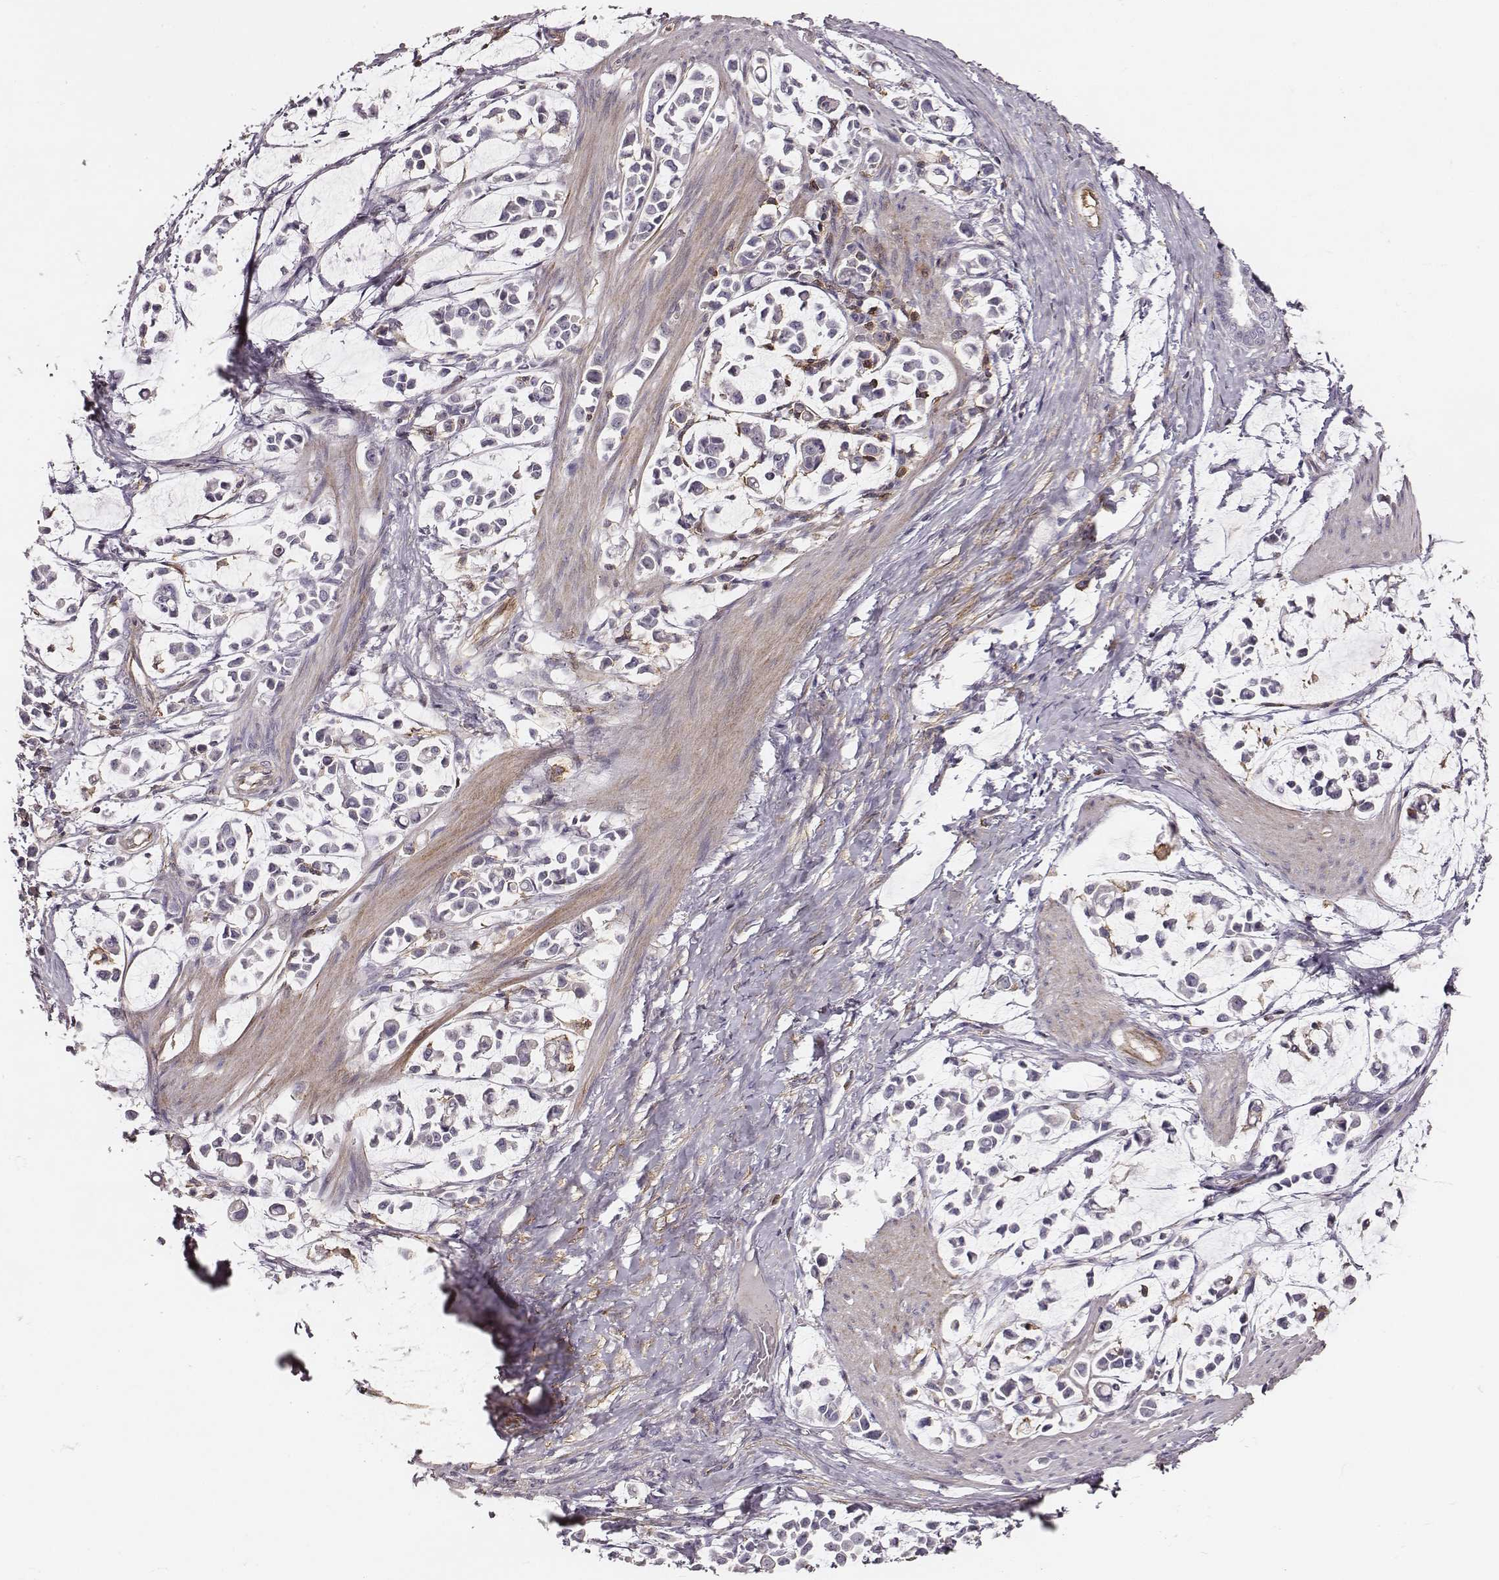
{"staining": {"intensity": "negative", "quantity": "none", "location": "none"}, "tissue": "stomach cancer", "cell_type": "Tumor cells", "image_type": "cancer", "snomed": [{"axis": "morphology", "description": "Adenocarcinoma, NOS"}, {"axis": "topography", "description": "Stomach"}], "caption": "The micrograph displays no significant staining in tumor cells of stomach cancer.", "gene": "ZYX", "patient": {"sex": "male", "age": 82}}